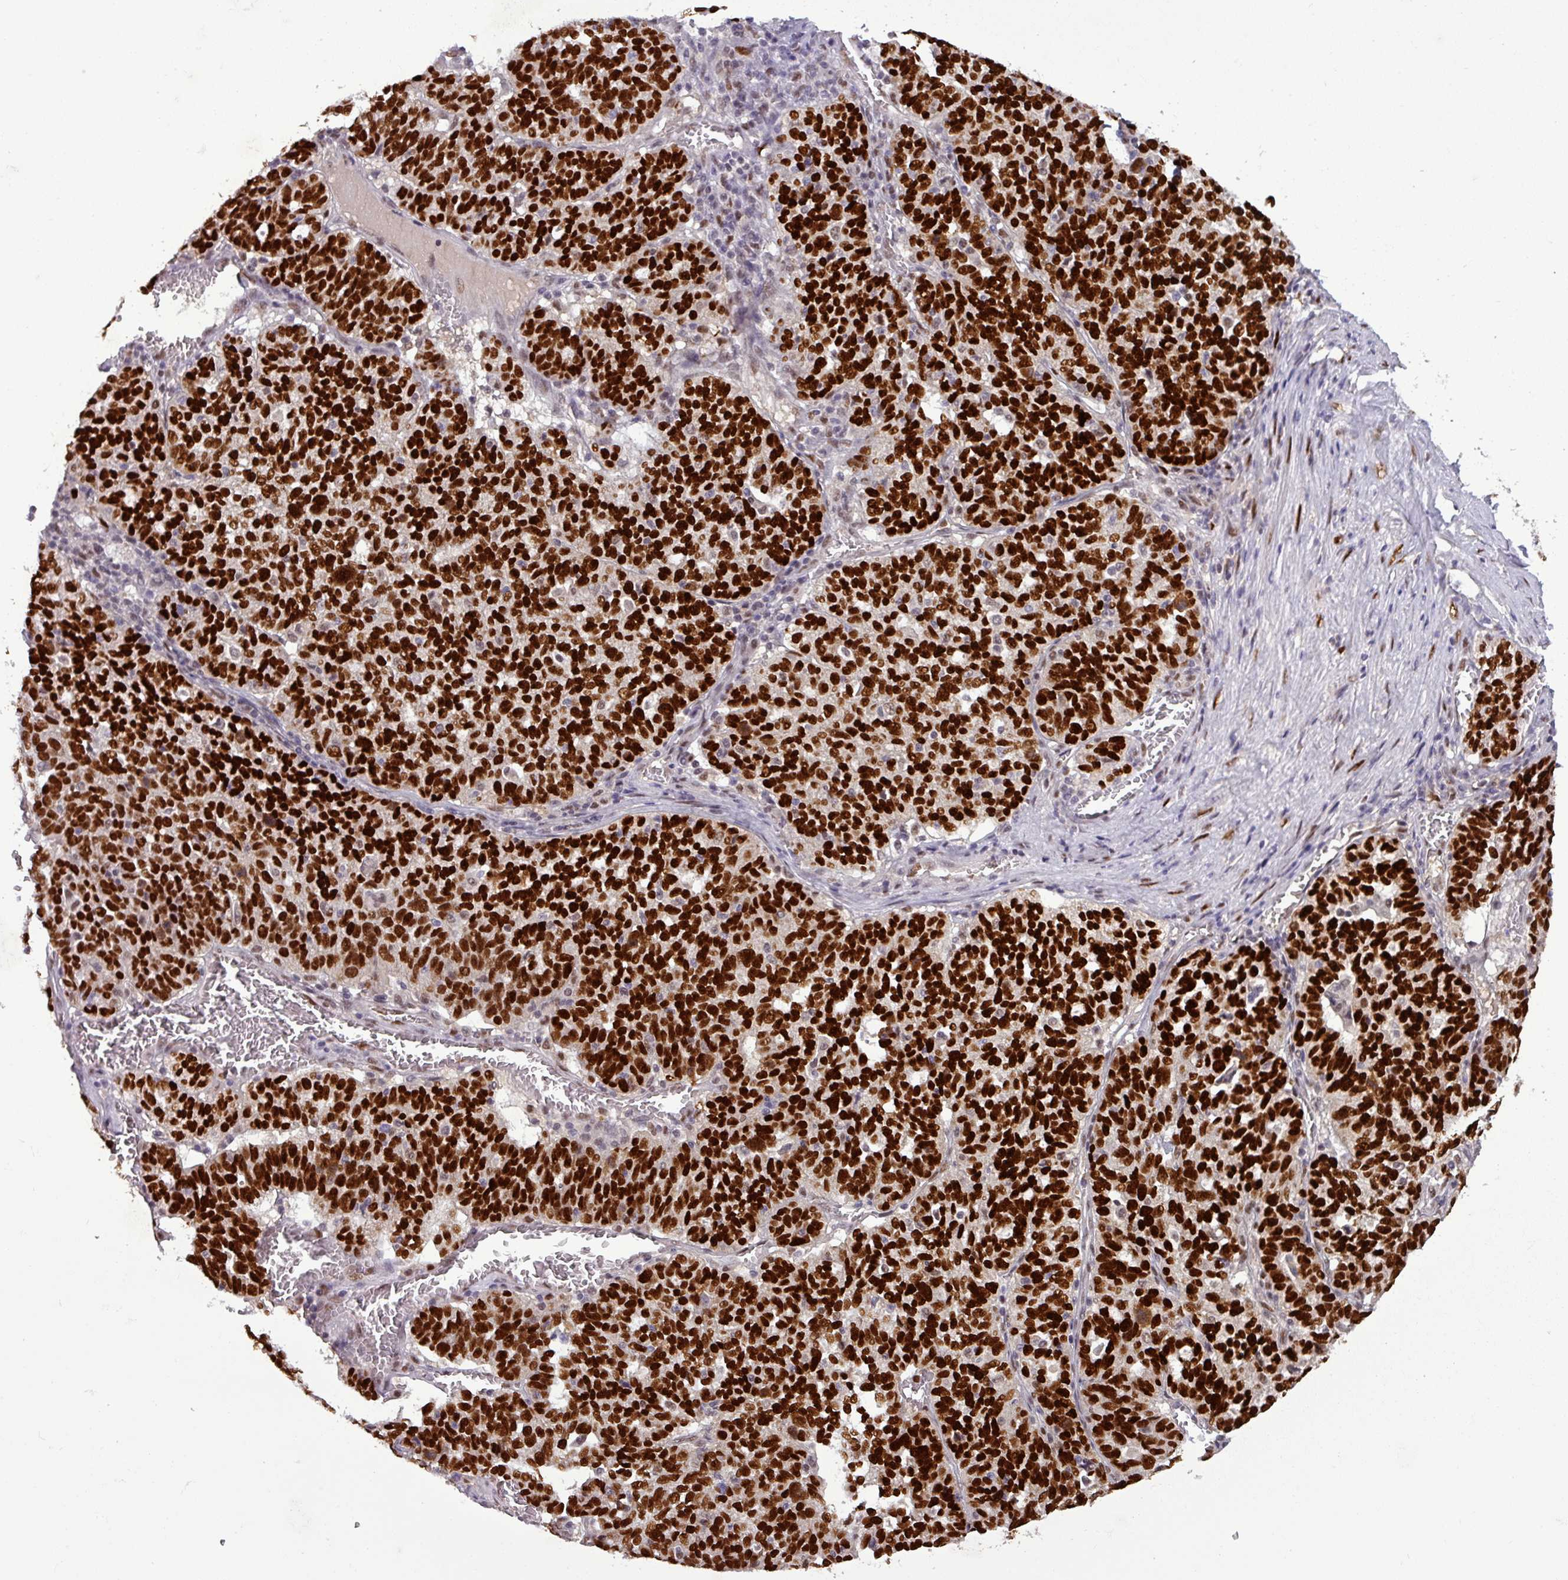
{"staining": {"intensity": "strong", "quantity": ">75%", "location": "nuclear"}, "tissue": "ovarian cancer", "cell_type": "Tumor cells", "image_type": "cancer", "snomed": [{"axis": "morphology", "description": "Cystadenocarcinoma, serous, NOS"}, {"axis": "topography", "description": "Ovary"}], "caption": "The micrograph reveals staining of serous cystadenocarcinoma (ovarian), revealing strong nuclear protein expression (brown color) within tumor cells.", "gene": "IRF2BPL", "patient": {"sex": "female", "age": 59}}